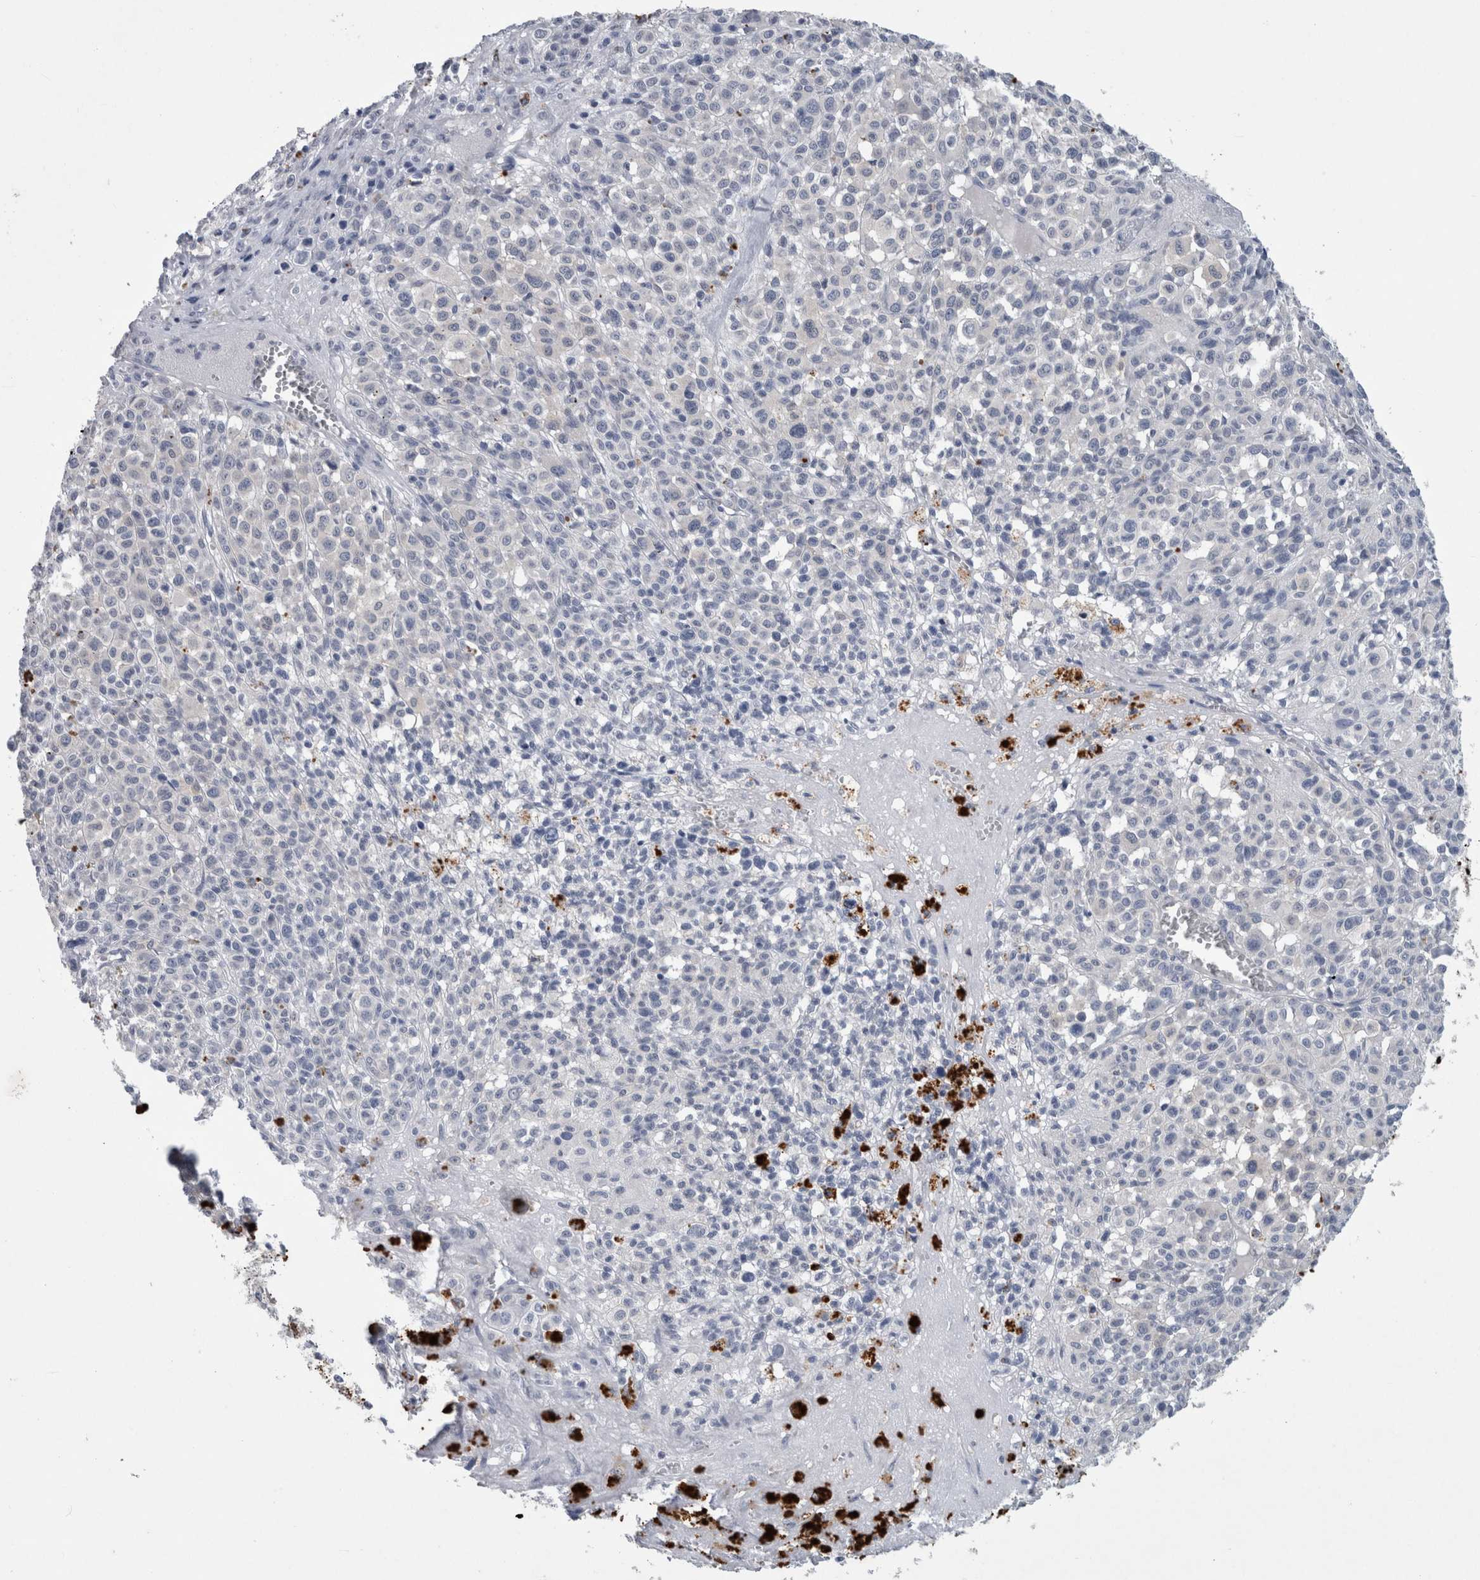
{"staining": {"intensity": "negative", "quantity": "none", "location": "none"}, "tissue": "melanoma", "cell_type": "Tumor cells", "image_type": "cancer", "snomed": [{"axis": "morphology", "description": "Malignant melanoma, Metastatic site"}, {"axis": "topography", "description": "Skin"}], "caption": "The micrograph displays no significant staining in tumor cells of melanoma.", "gene": "FAM83H", "patient": {"sex": "female", "age": 74}}